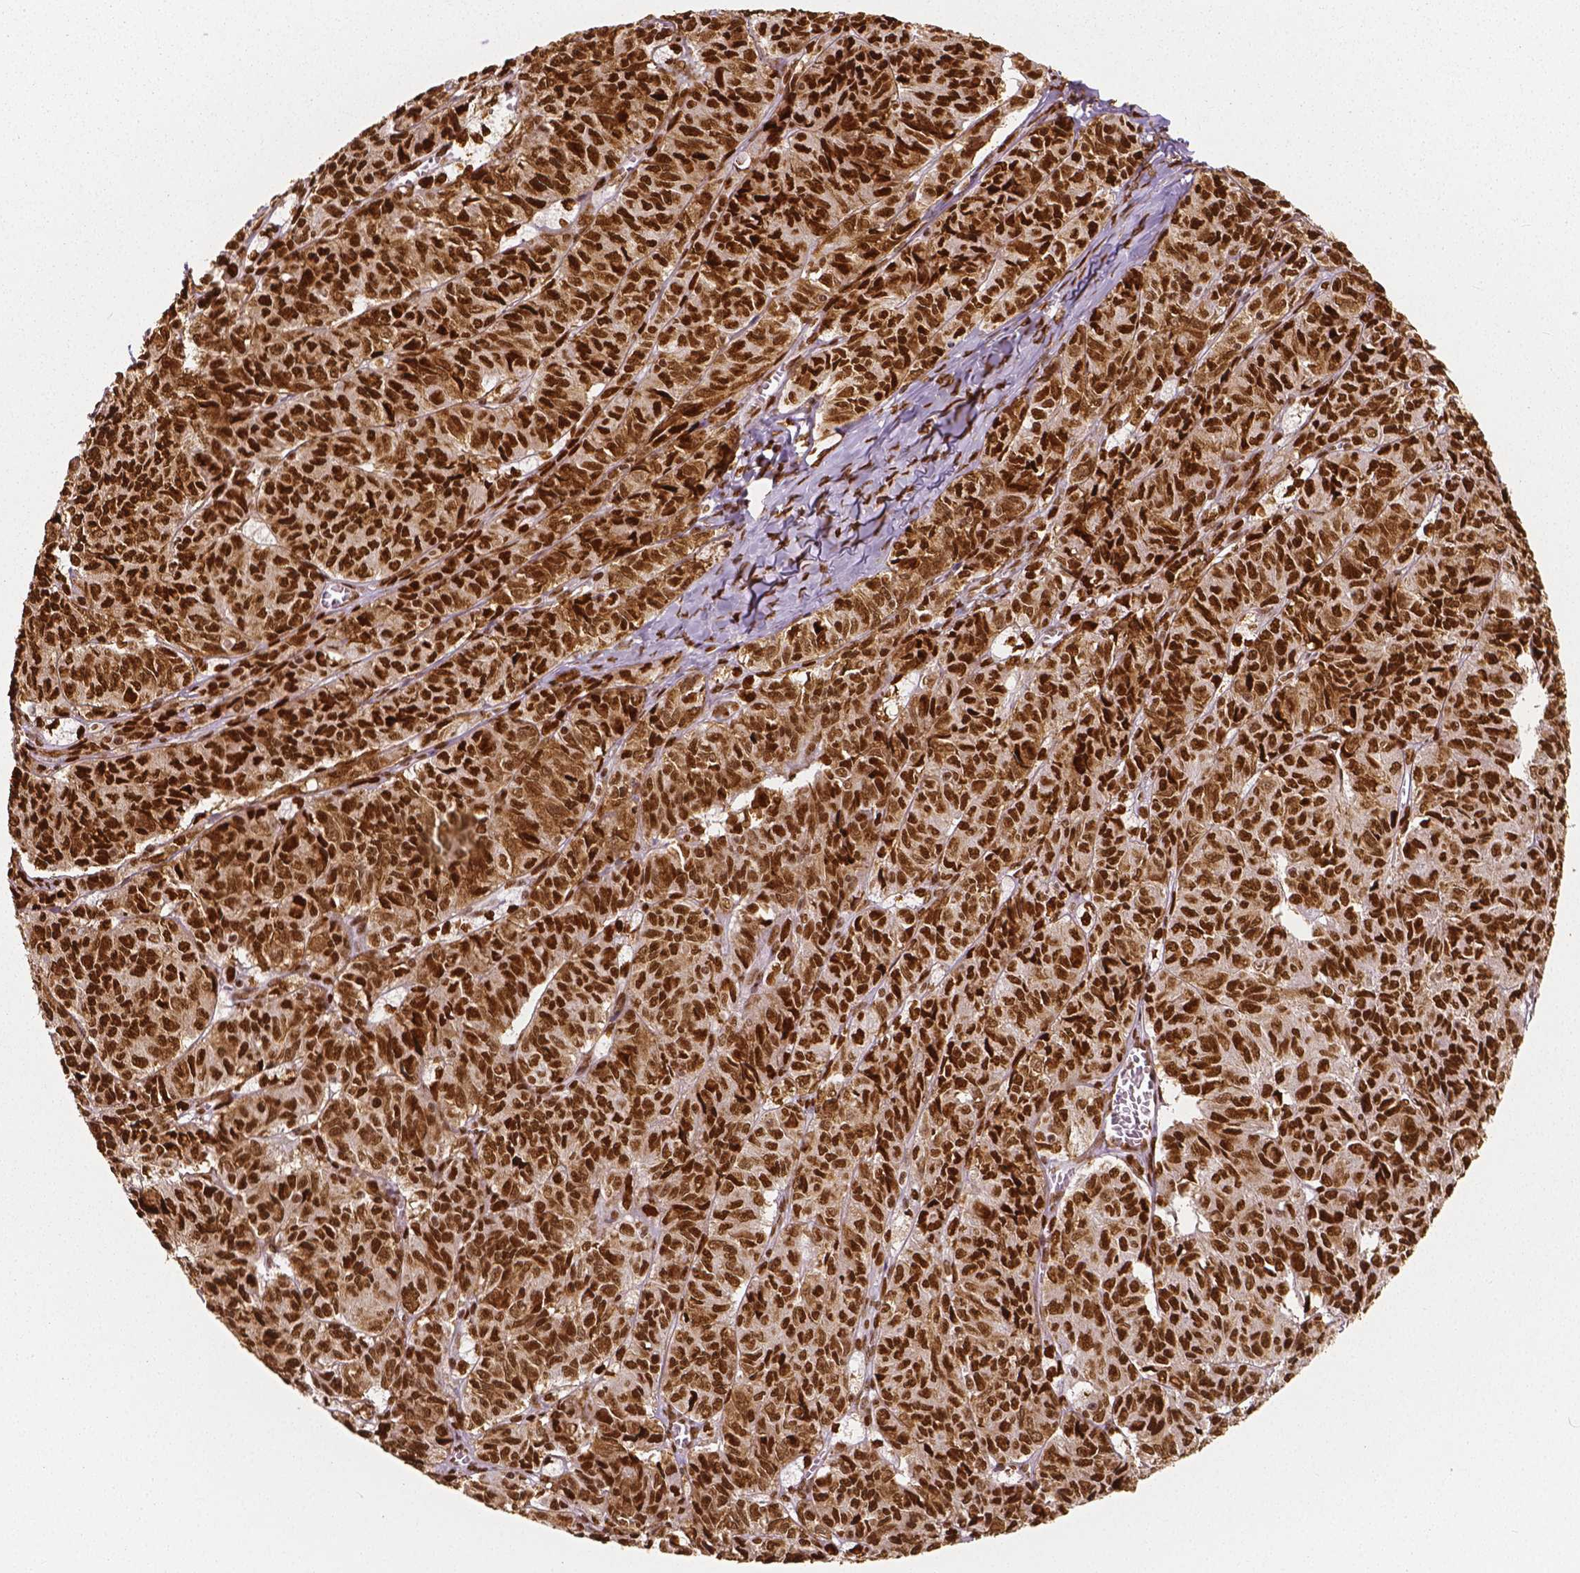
{"staining": {"intensity": "strong", "quantity": ">75%", "location": "cytoplasmic/membranous,nuclear"}, "tissue": "ovarian cancer", "cell_type": "Tumor cells", "image_type": "cancer", "snomed": [{"axis": "morphology", "description": "Carcinoma, endometroid"}, {"axis": "topography", "description": "Ovary"}], "caption": "Brown immunohistochemical staining in ovarian cancer (endometroid carcinoma) displays strong cytoplasmic/membranous and nuclear expression in about >75% of tumor cells.", "gene": "NUCKS1", "patient": {"sex": "female", "age": 80}}